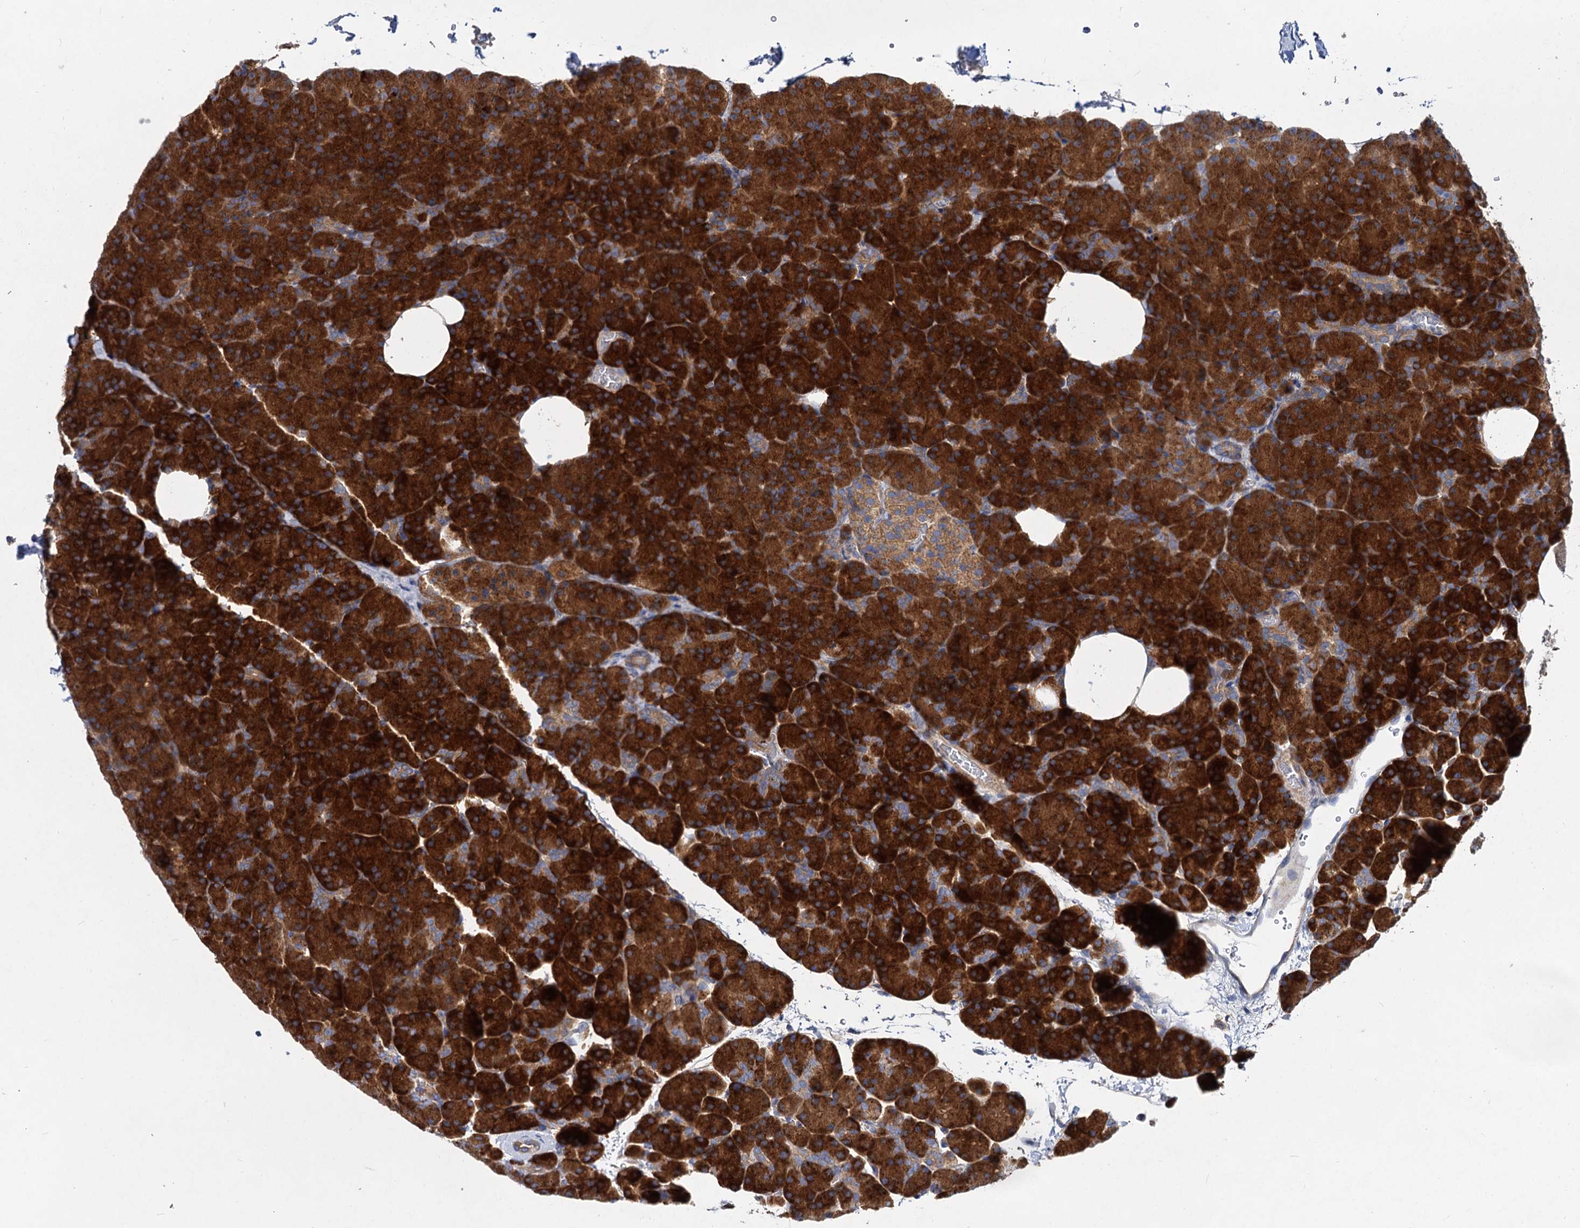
{"staining": {"intensity": "strong", "quantity": ">75%", "location": "cytoplasmic/membranous"}, "tissue": "pancreas", "cell_type": "Exocrine glandular cells", "image_type": "normal", "snomed": [{"axis": "morphology", "description": "Normal tissue, NOS"}, {"axis": "morphology", "description": "Carcinoid, malignant, NOS"}, {"axis": "topography", "description": "Pancreas"}], "caption": "Immunohistochemistry histopathology image of unremarkable human pancreas stained for a protein (brown), which demonstrates high levels of strong cytoplasmic/membranous expression in about >75% of exocrine glandular cells.", "gene": "ALKBH7", "patient": {"sex": "female", "age": 35}}